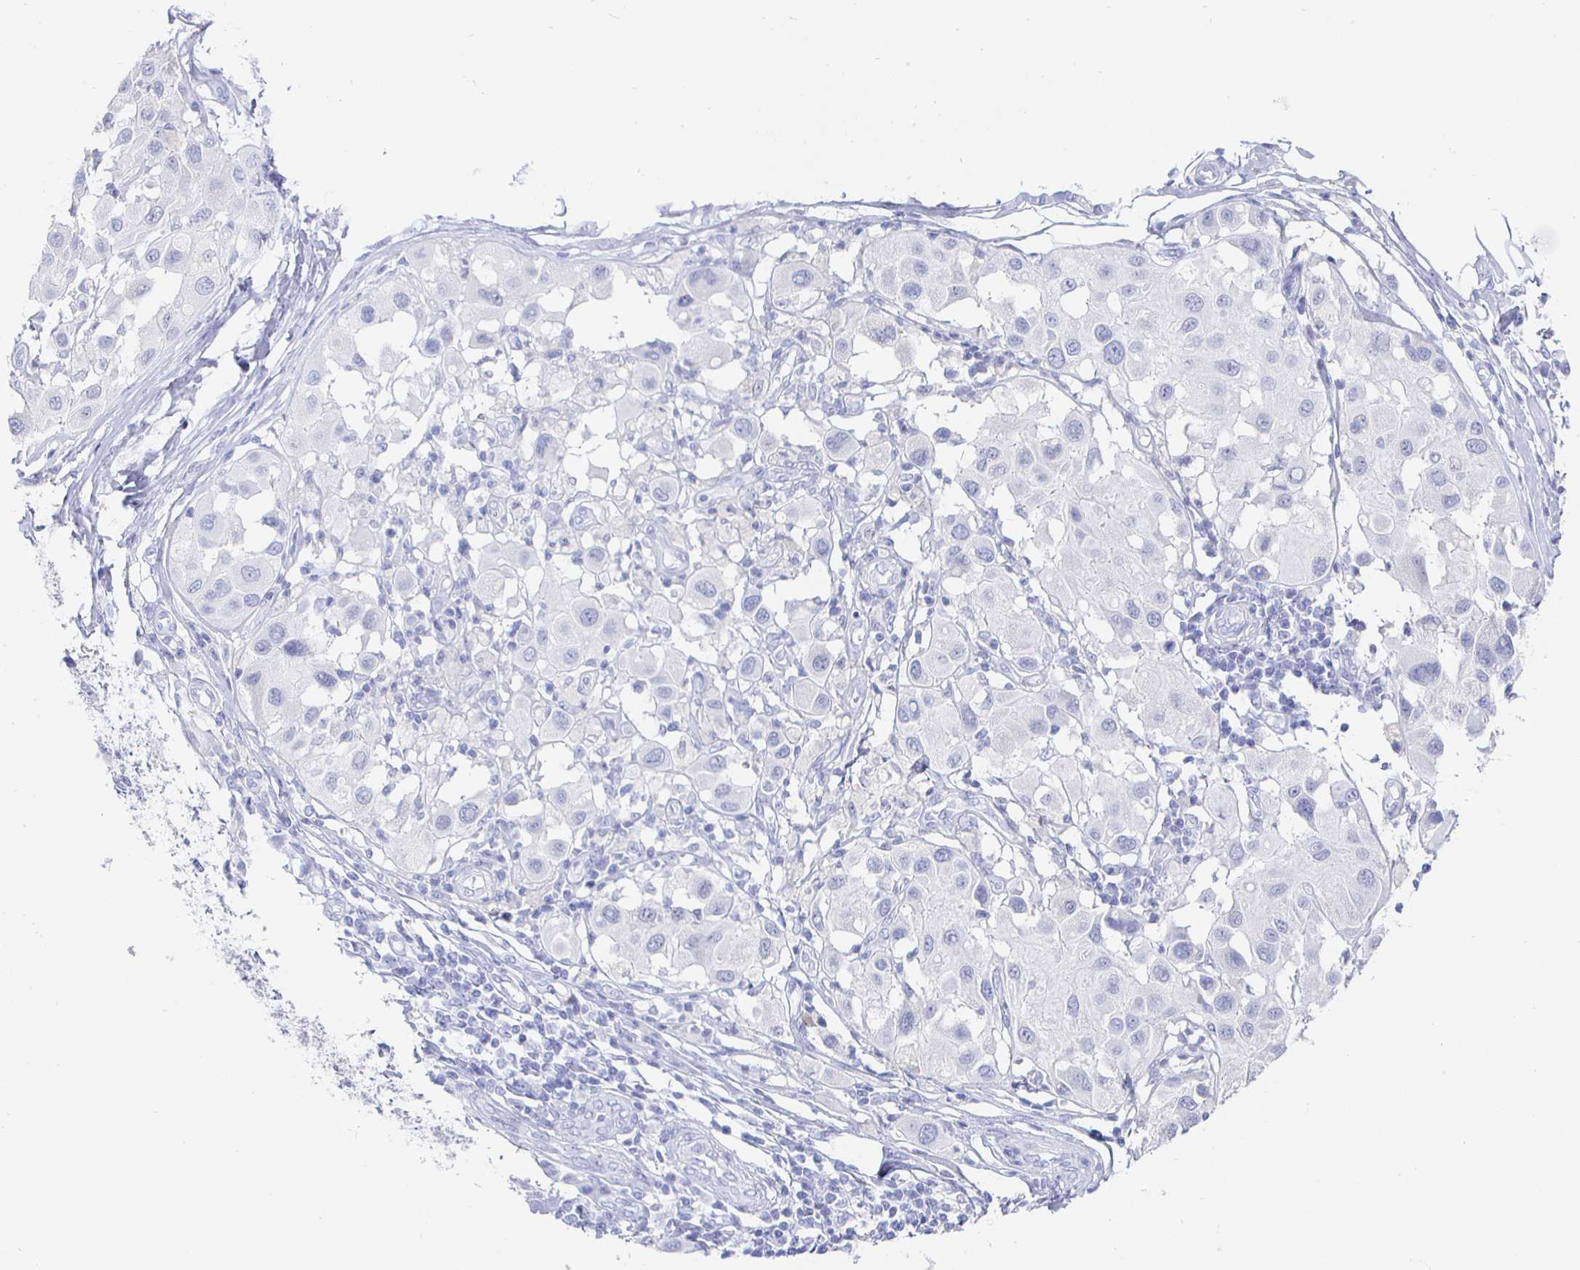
{"staining": {"intensity": "negative", "quantity": "none", "location": "none"}, "tissue": "melanoma", "cell_type": "Tumor cells", "image_type": "cancer", "snomed": [{"axis": "morphology", "description": "Malignant melanoma, Metastatic site"}, {"axis": "topography", "description": "Skin"}], "caption": "High magnification brightfield microscopy of malignant melanoma (metastatic site) stained with DAB (3,3'-diaminobenzidine) (brown) and counterstained with hematoxylin (blue): tumor cells show no significant positivity.", "gene": "CLCA1", "patient": {"sex": "male", "age": 41}}